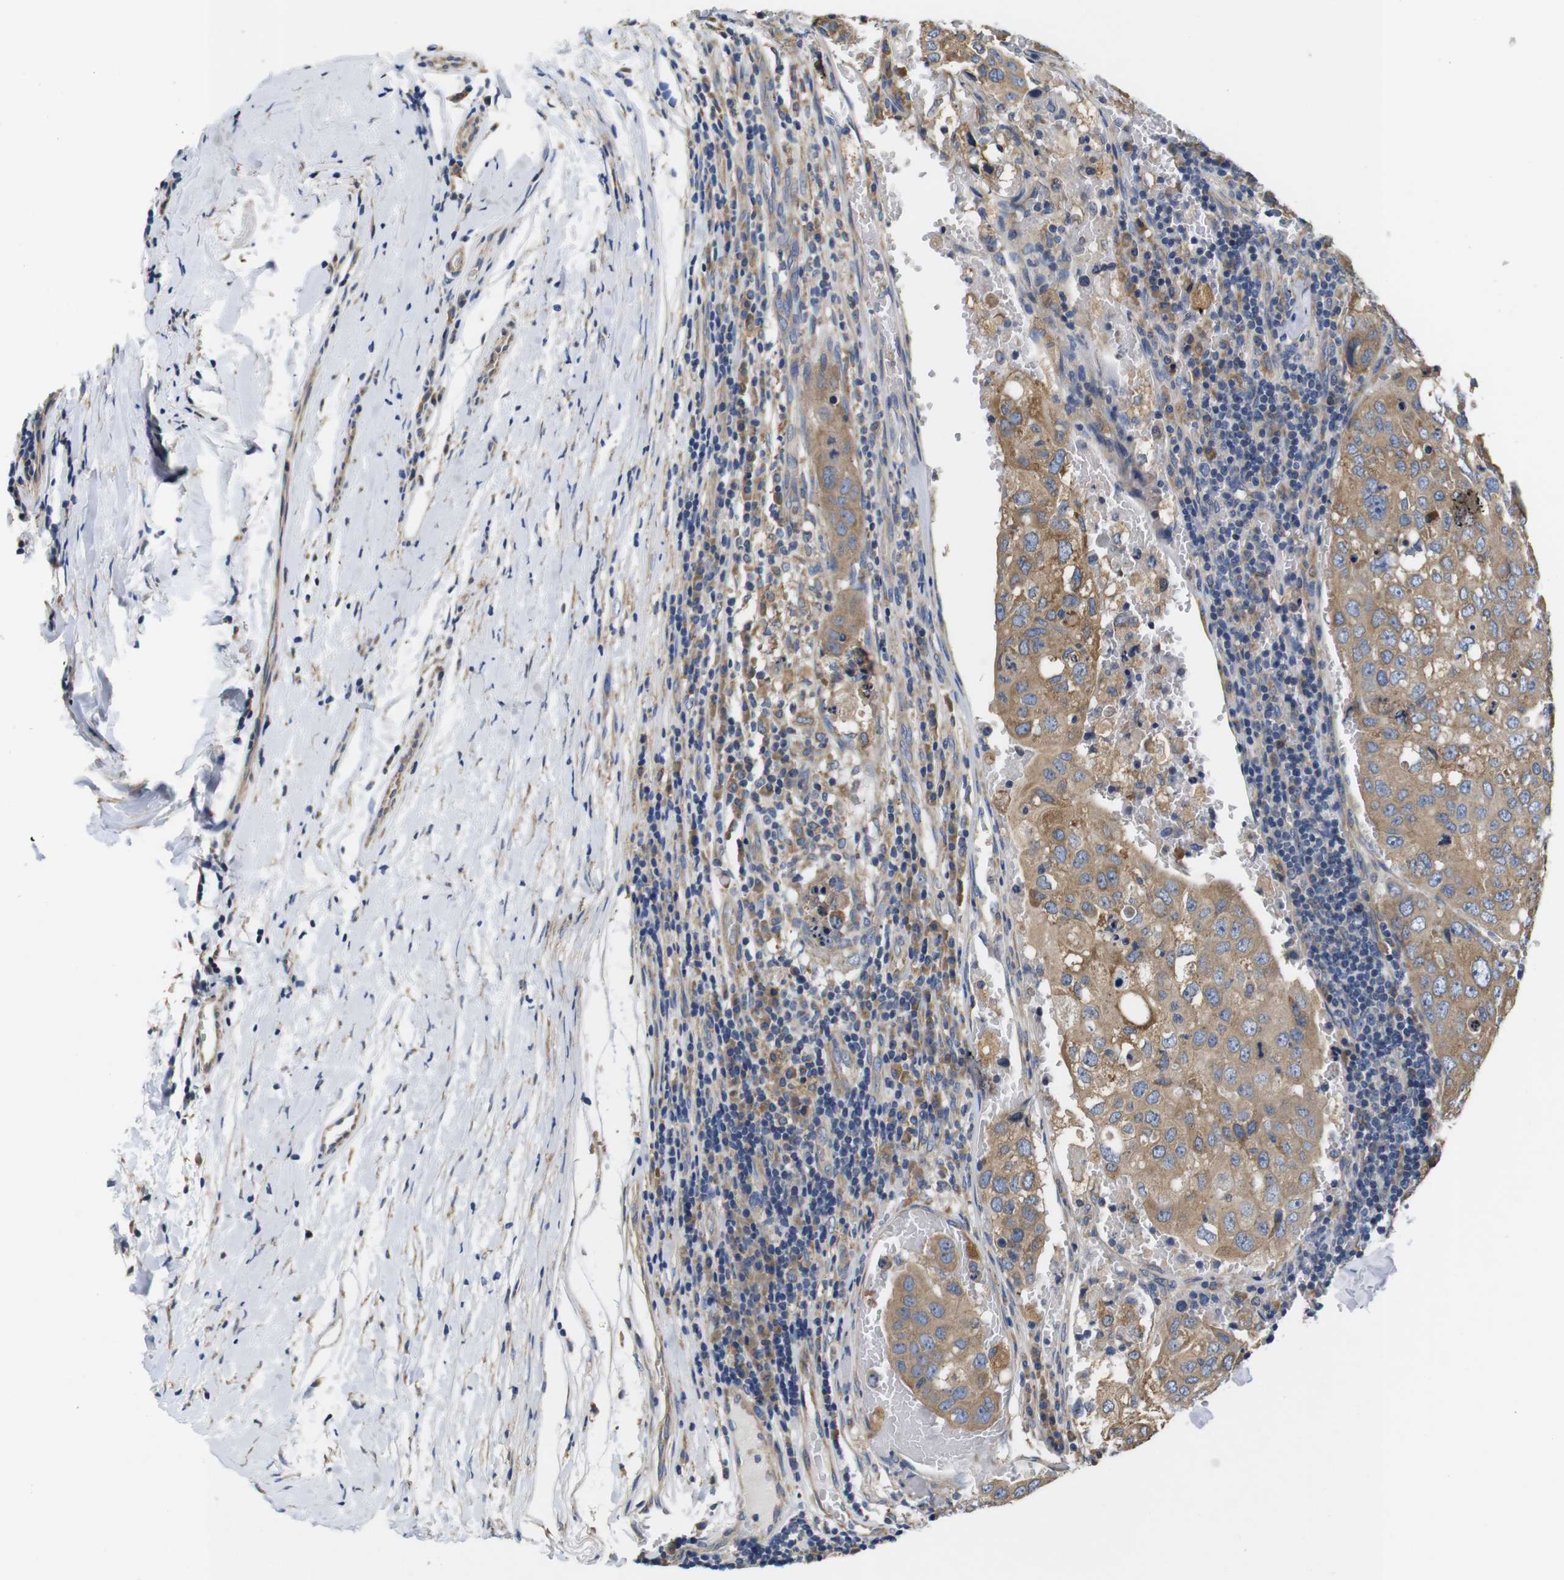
{"staining": {"intensity": "moderate", "quantity": ">75%", "location": "cytoplasmic/membranous"}, "tissue": "urothelial cancer", "cell_type": "Tumor cells", "image_type": "cancer", "snomed": [{"axis": "morphology", "description": "Urothelial carcinoma, High grade"}, {"axis": "topography", "description": "Lymph node"}, {"axis": "topography", "description": "Urinary bladder"}], "caption": "A micrograph of human high-grade urothelial carcinoma stained for a protein reveals moderate cytoplasmic/membranous brown staining in tumor cells.", "gene": "MARCHF7", "patient": {"sex": "male", "age": 51}}